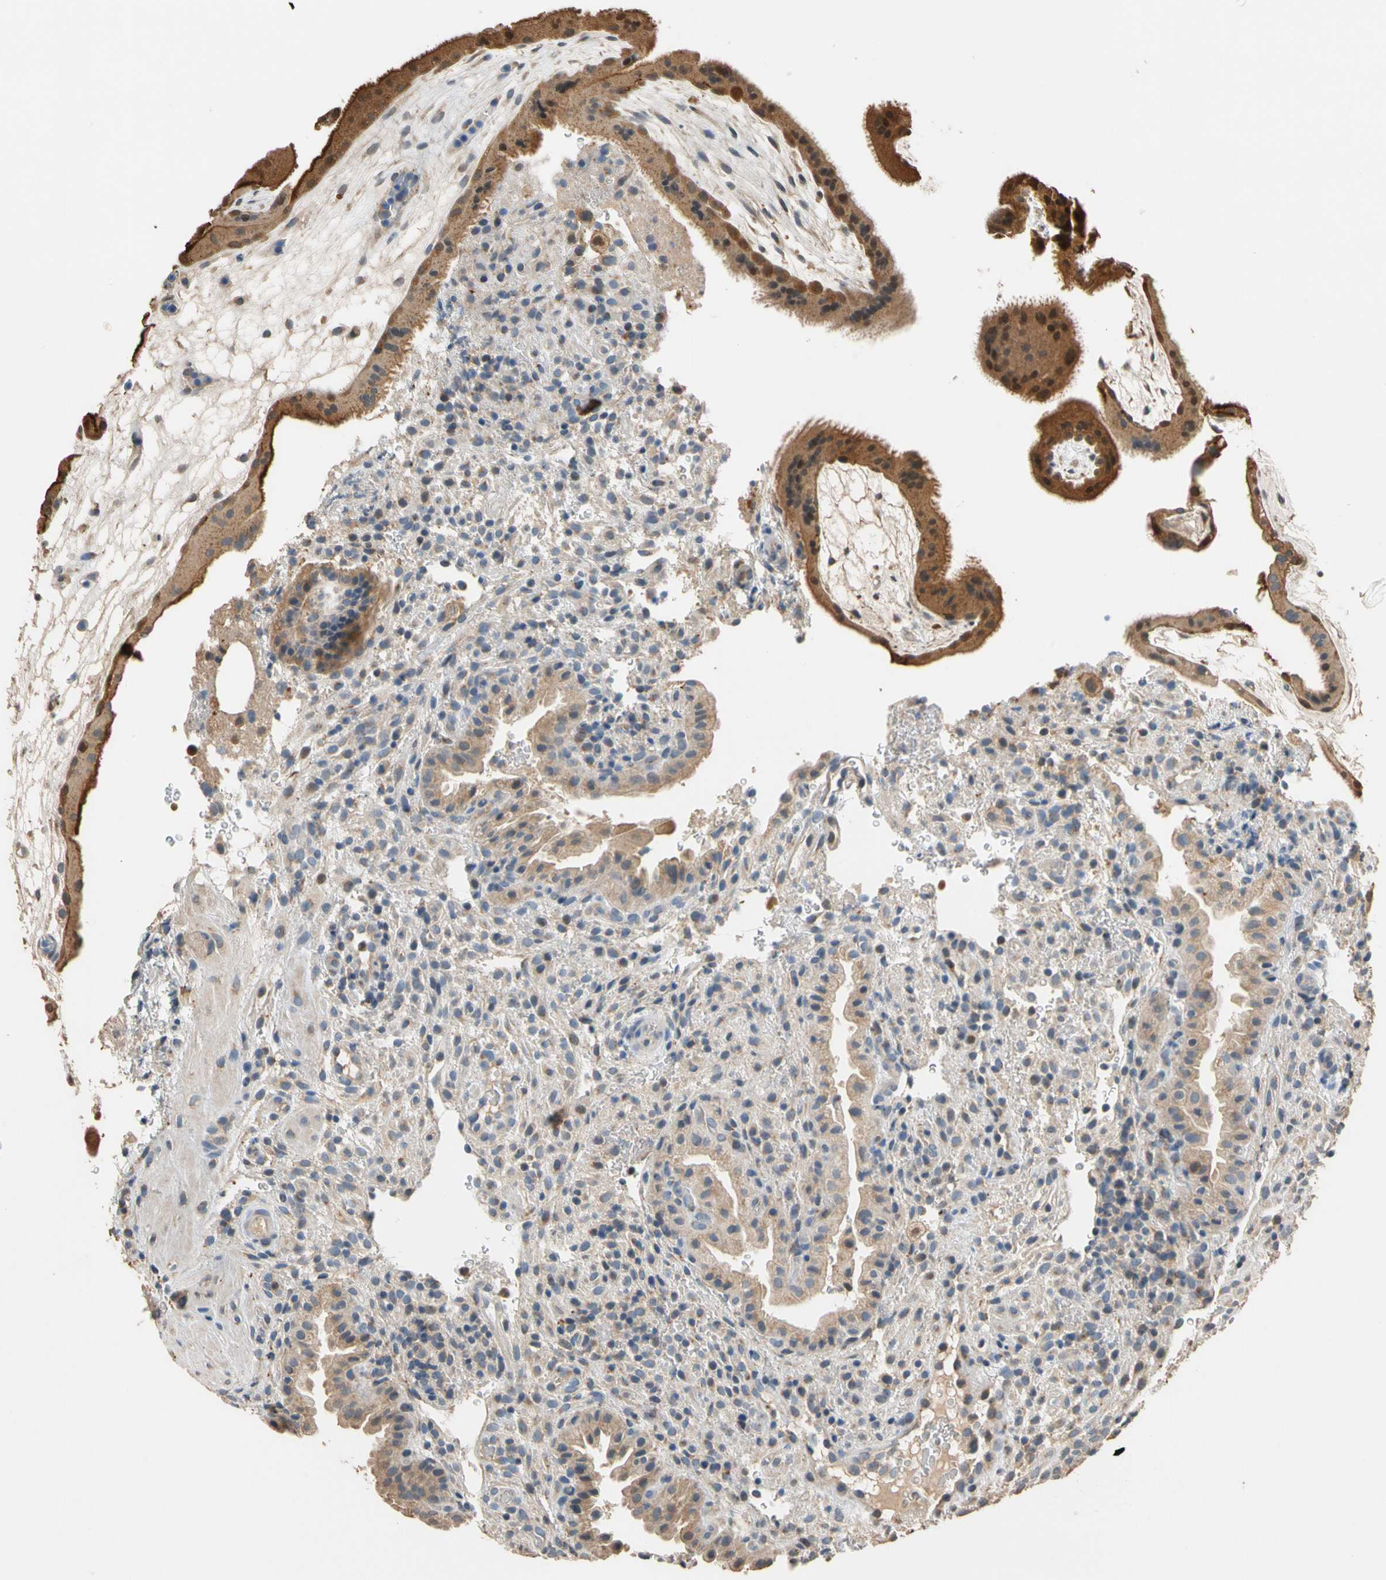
{"staining": {"intensity": "weak", "quantity": "25%-75%", "location": "cytoplasmic/membranous"}, "tissue": "placenta", "cell_type": "Decidual cells", "image_type": "normal", "snomed": [{"axis": "morphology", "description": "Normal tissue, NOS"}, {"axis": "topography", "description": "Placenta"}], "caption": "This image demonstrates normal placenta stained with IHC to label a protein in brown. The cytoplasmic/membranous of decidual cells show weak positivity for the protein. Nuclei are counter-stained blue.", "gene": "GPSM2", "patient": {"sex": "female", "age": 19}}